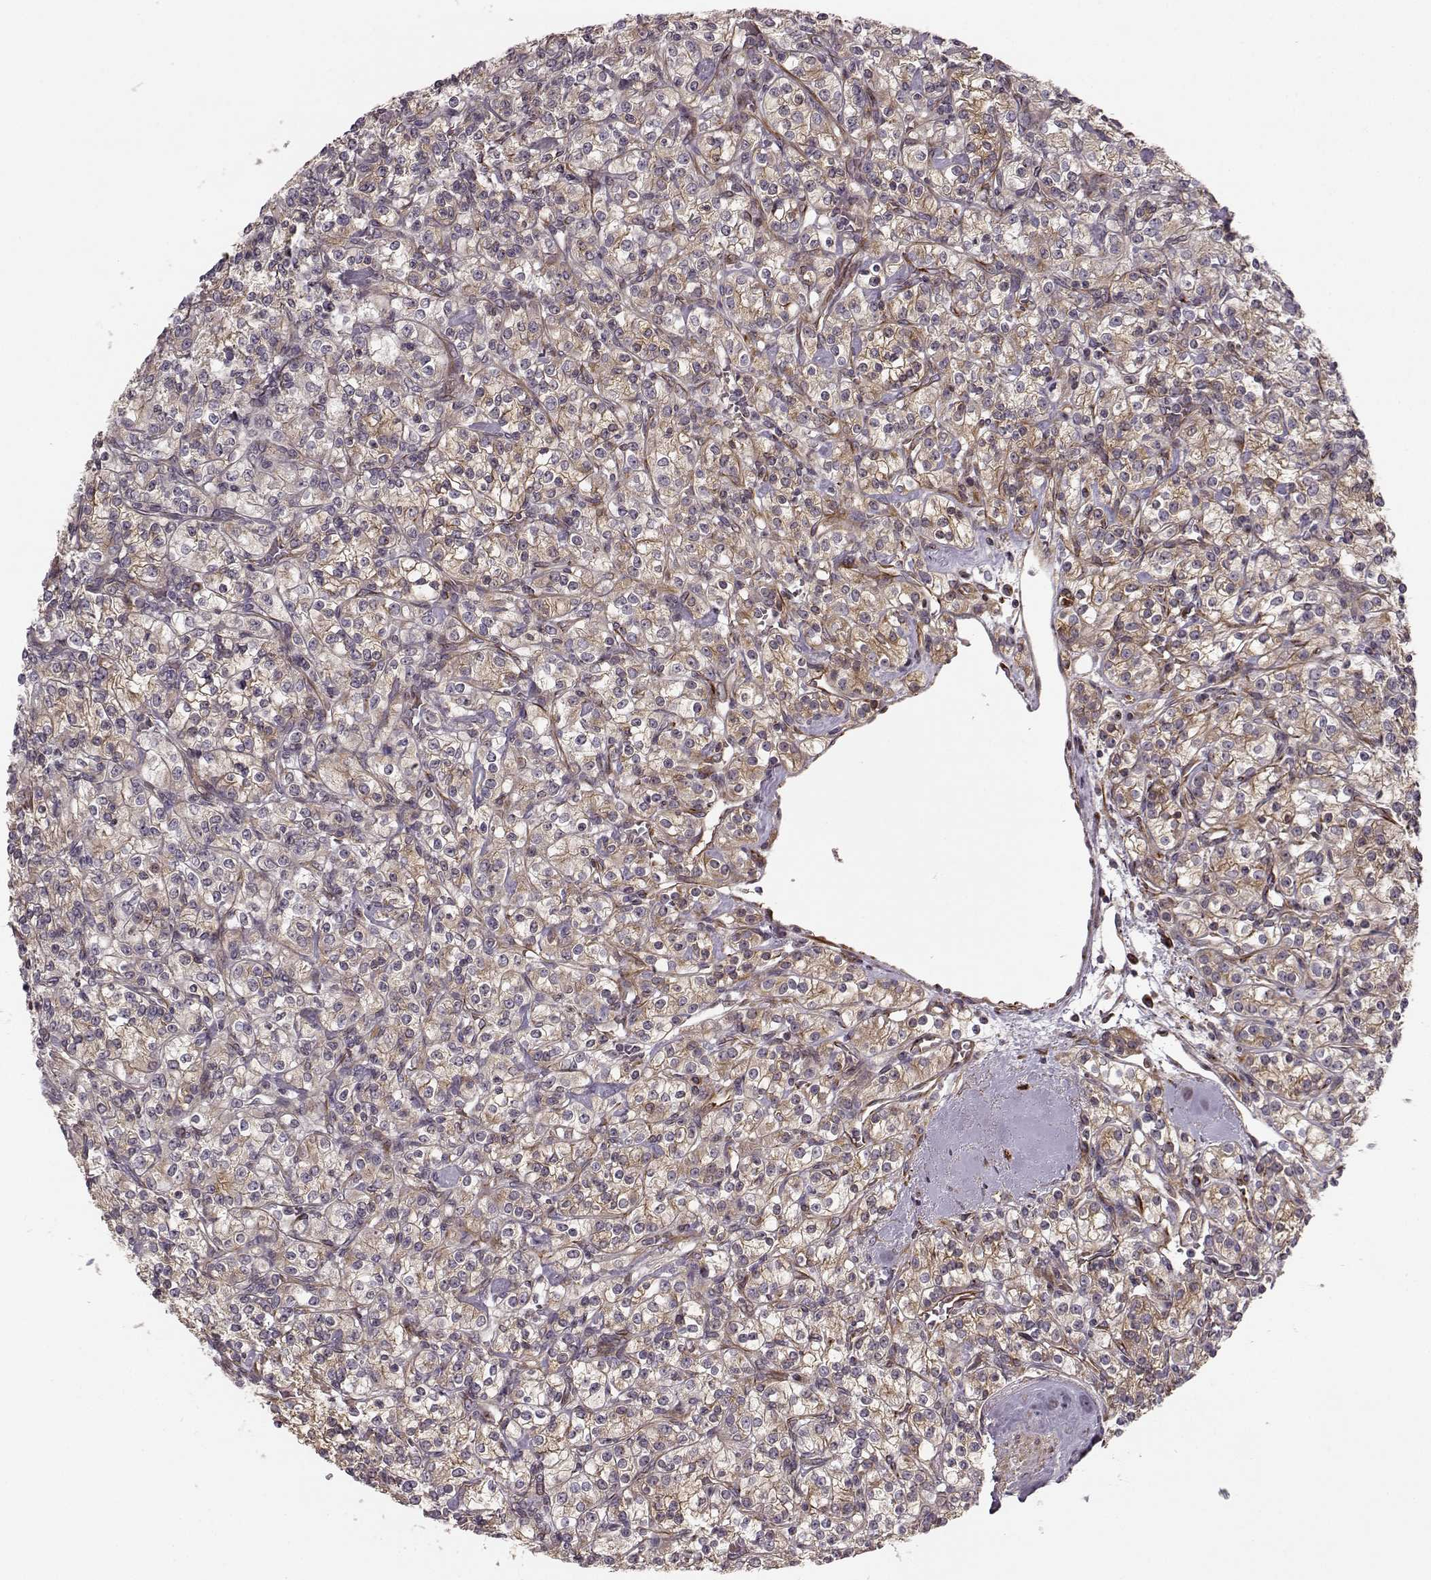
{"staining": {"intensity": "weak", "quantity": ">75%", "location": "cytoplasmic/membranous"}, "tissue": "renal cancer", "cell_type": "Tumor cells", "image_type": "cancer", "snomed": [{"axis": "morphology", "description": "Adenocarcinoma, NOS"}, {"axis": "topography", "description": "Kidney"}], "caption": "DAB immunohistochemical staining of human renal cancer (adenocarcinoma) displays weak cytoplasmic/membranous protein staining in about >75% of tumor cells. Immunohistochemistry stains the protein in brown and the nuclei are stained blue.", "gene": "MTR", "patient": {"sex": "male", "age": 77}}